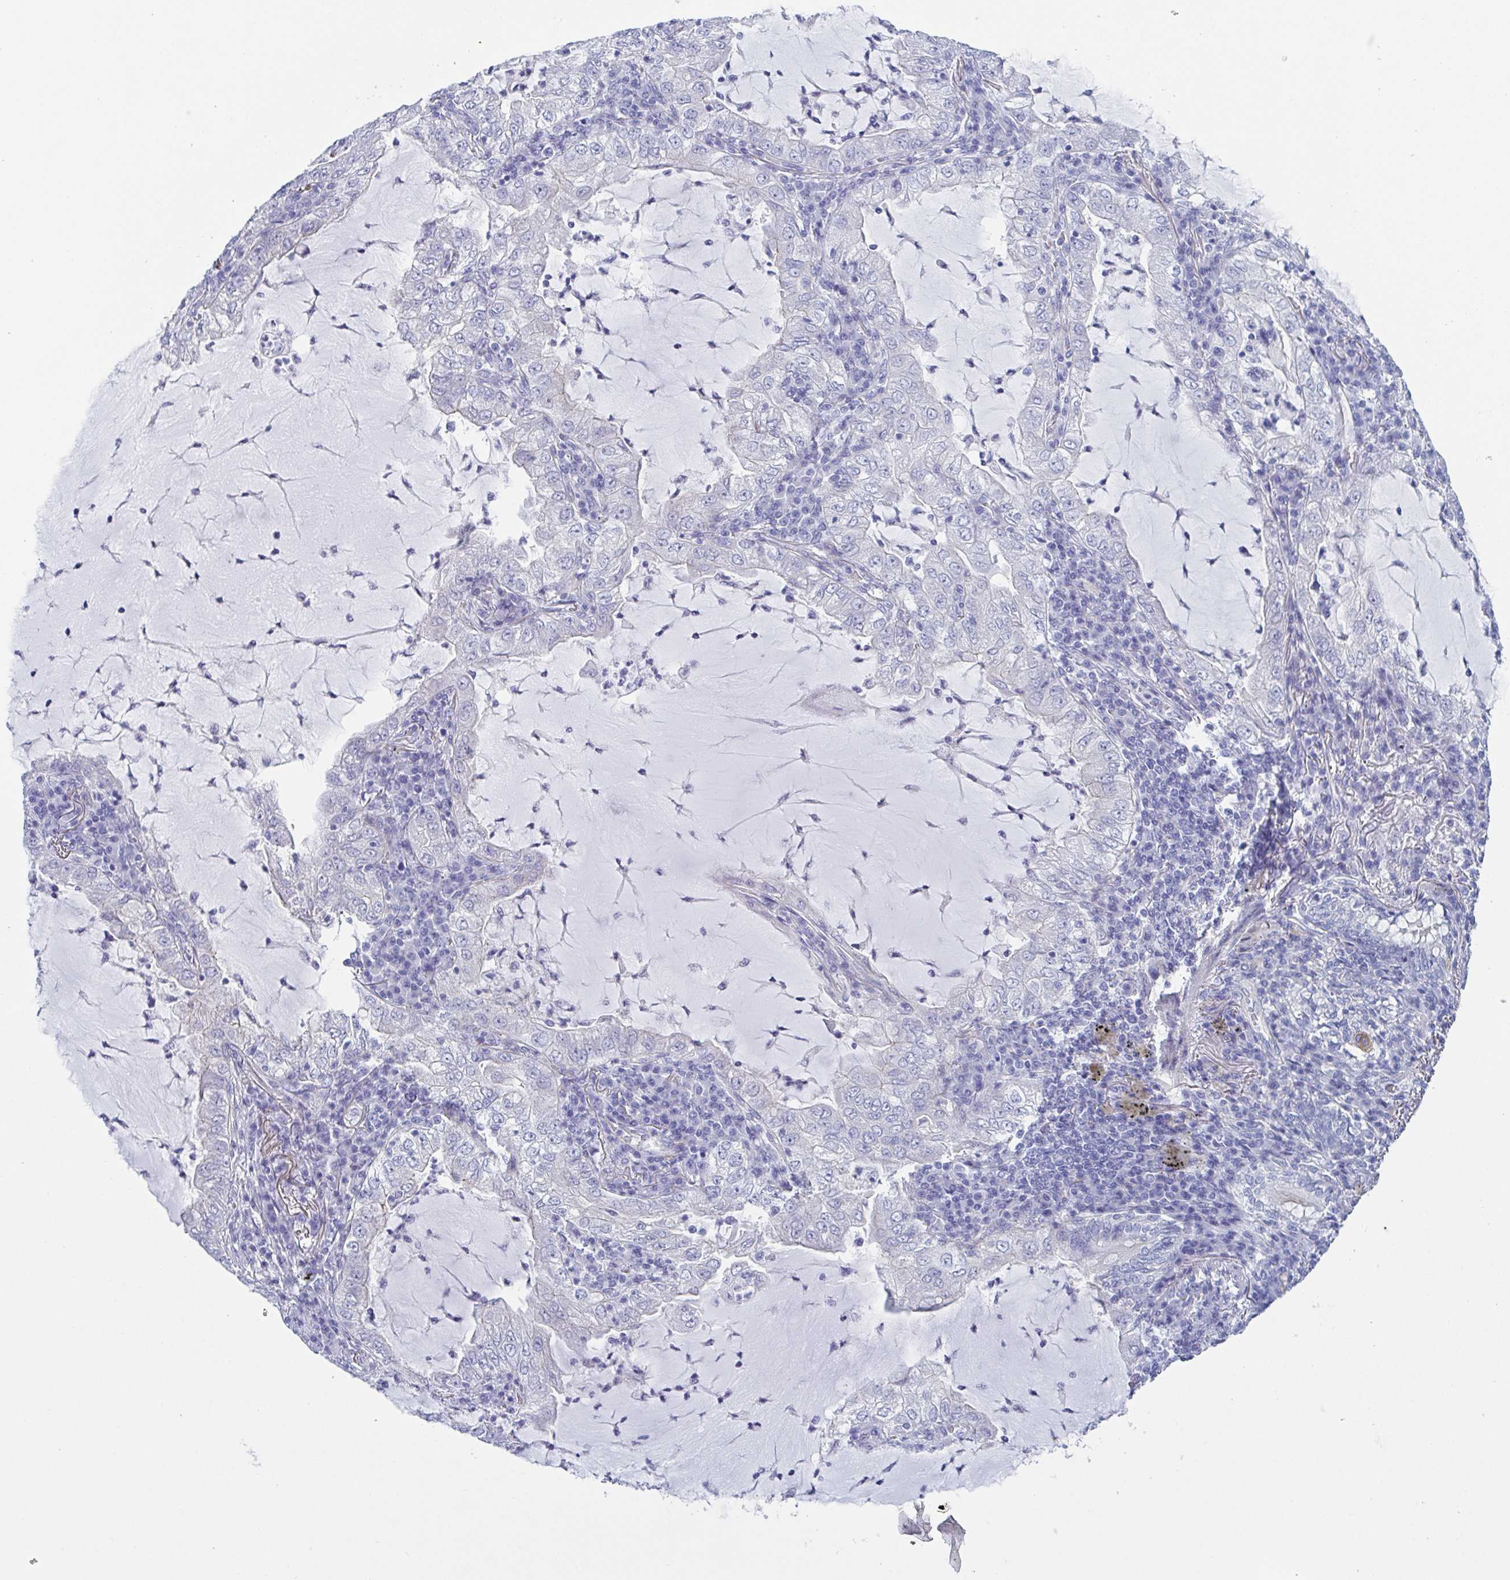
{"staining": {"intensity": "negative", "quantity": "none", "location": "none"}, "tissue": "lung cancer", "cell_type": "Tumor cells", "image_type": "cancer", "snomed": [{"axis": "morphology", "description": "Adenocarcinoma, NOS"}, {"axis": "topography", "description": "Lung"}], "caption": "DAB immunohistochemical staining of lung cancer (adenocarcinoma) shows no significant expression in tumor cells.", "gene": "DYNC1I1", "patient": {"sex": "female", "age": 73}}